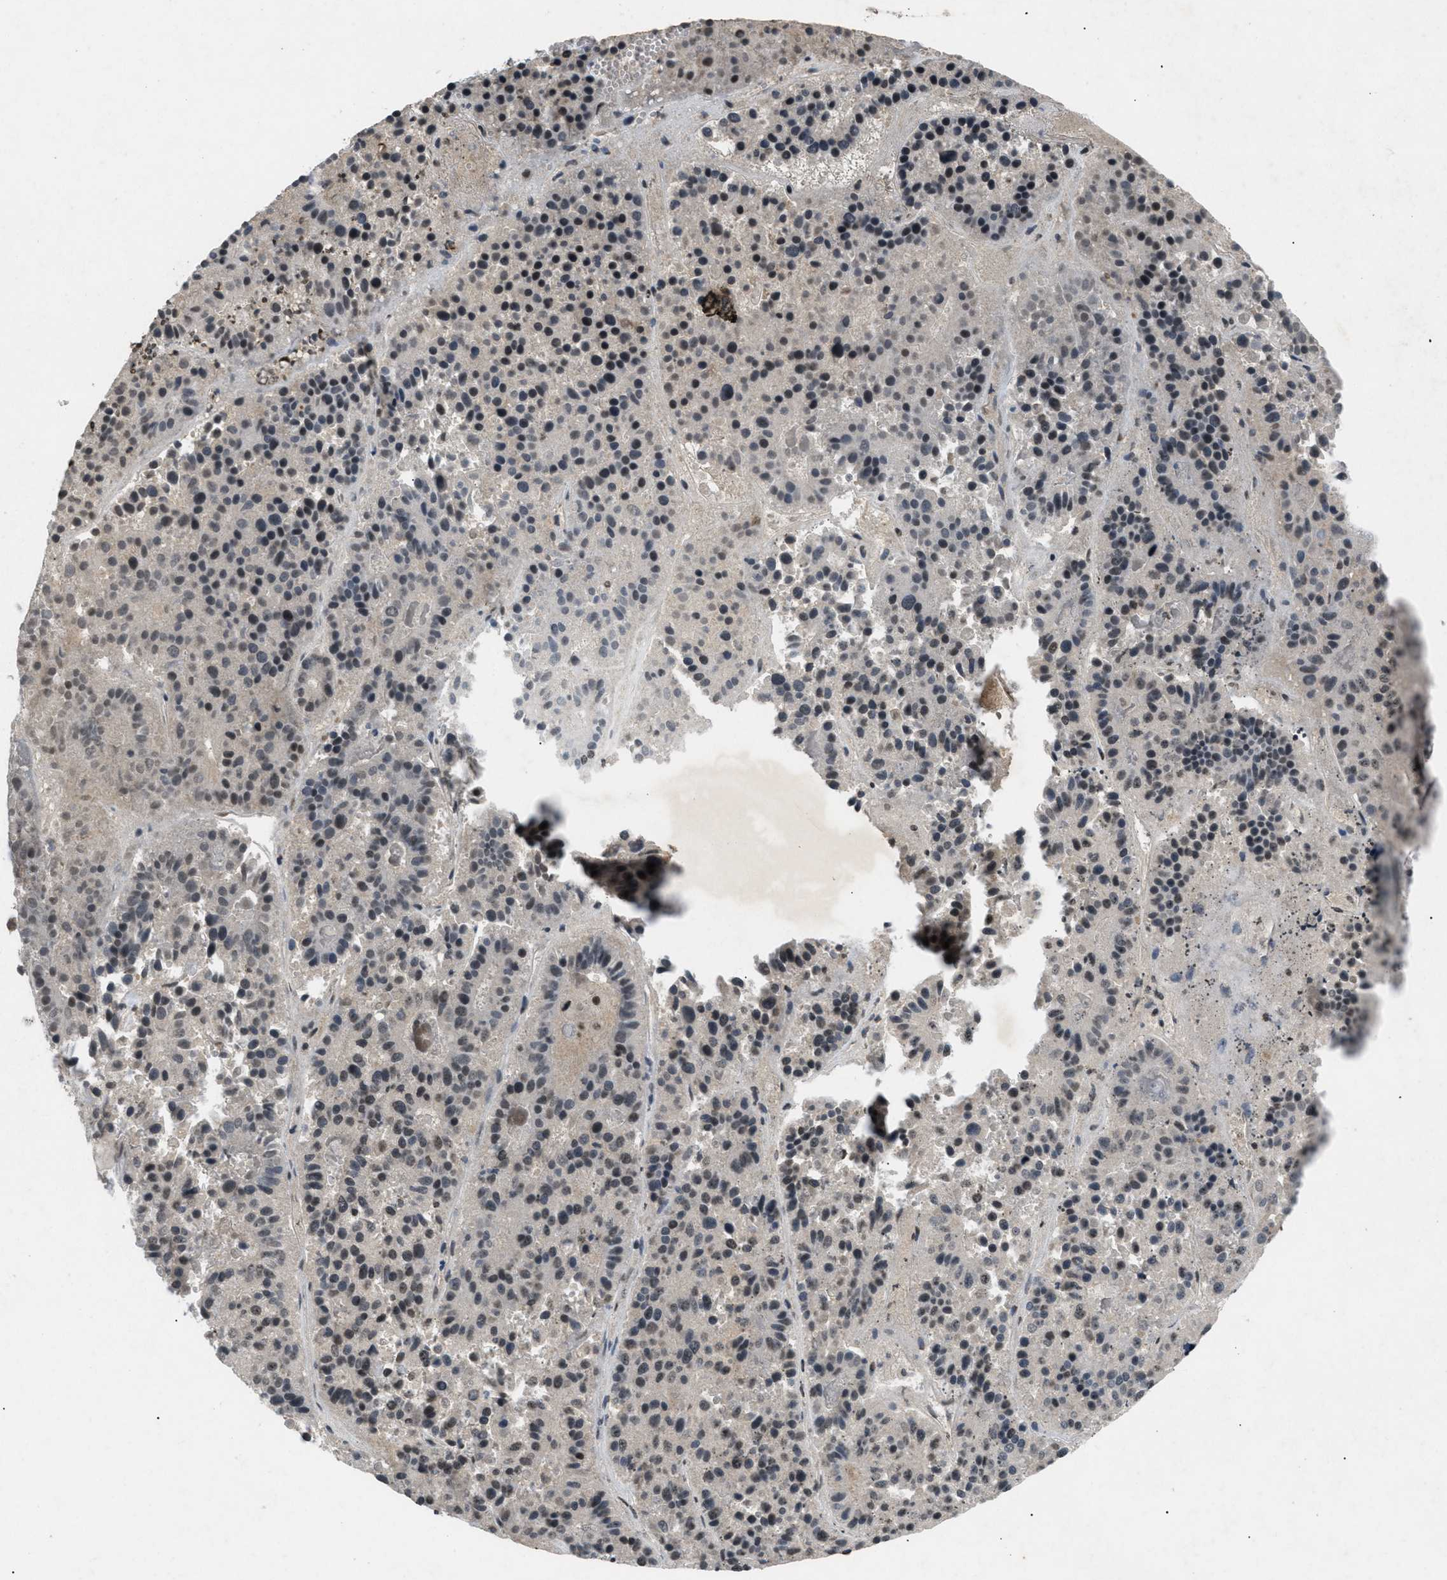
{"staining": {"intensity": "moderate", "quantity": "25%-75%", "location": "nuclear"}, "tissue": "pancreatic cancer", "cell_type": "Tumor cells", "image_type": "cancer", "snomed": [{"axis": "morphology", "description": "Adenocarcinoma, NOS"}, {"axis": "topography", "description": "Pancreas"}], "caption": "This image demonstrates immunohistochemistry (IHC) staining of pancreatic adenocarcinoma, with medium moderate nuclear positivity in approximately 25%-75% of tumor cells.", "gene": "RBM5", "patient": {"sex": "male", "age": 50}}